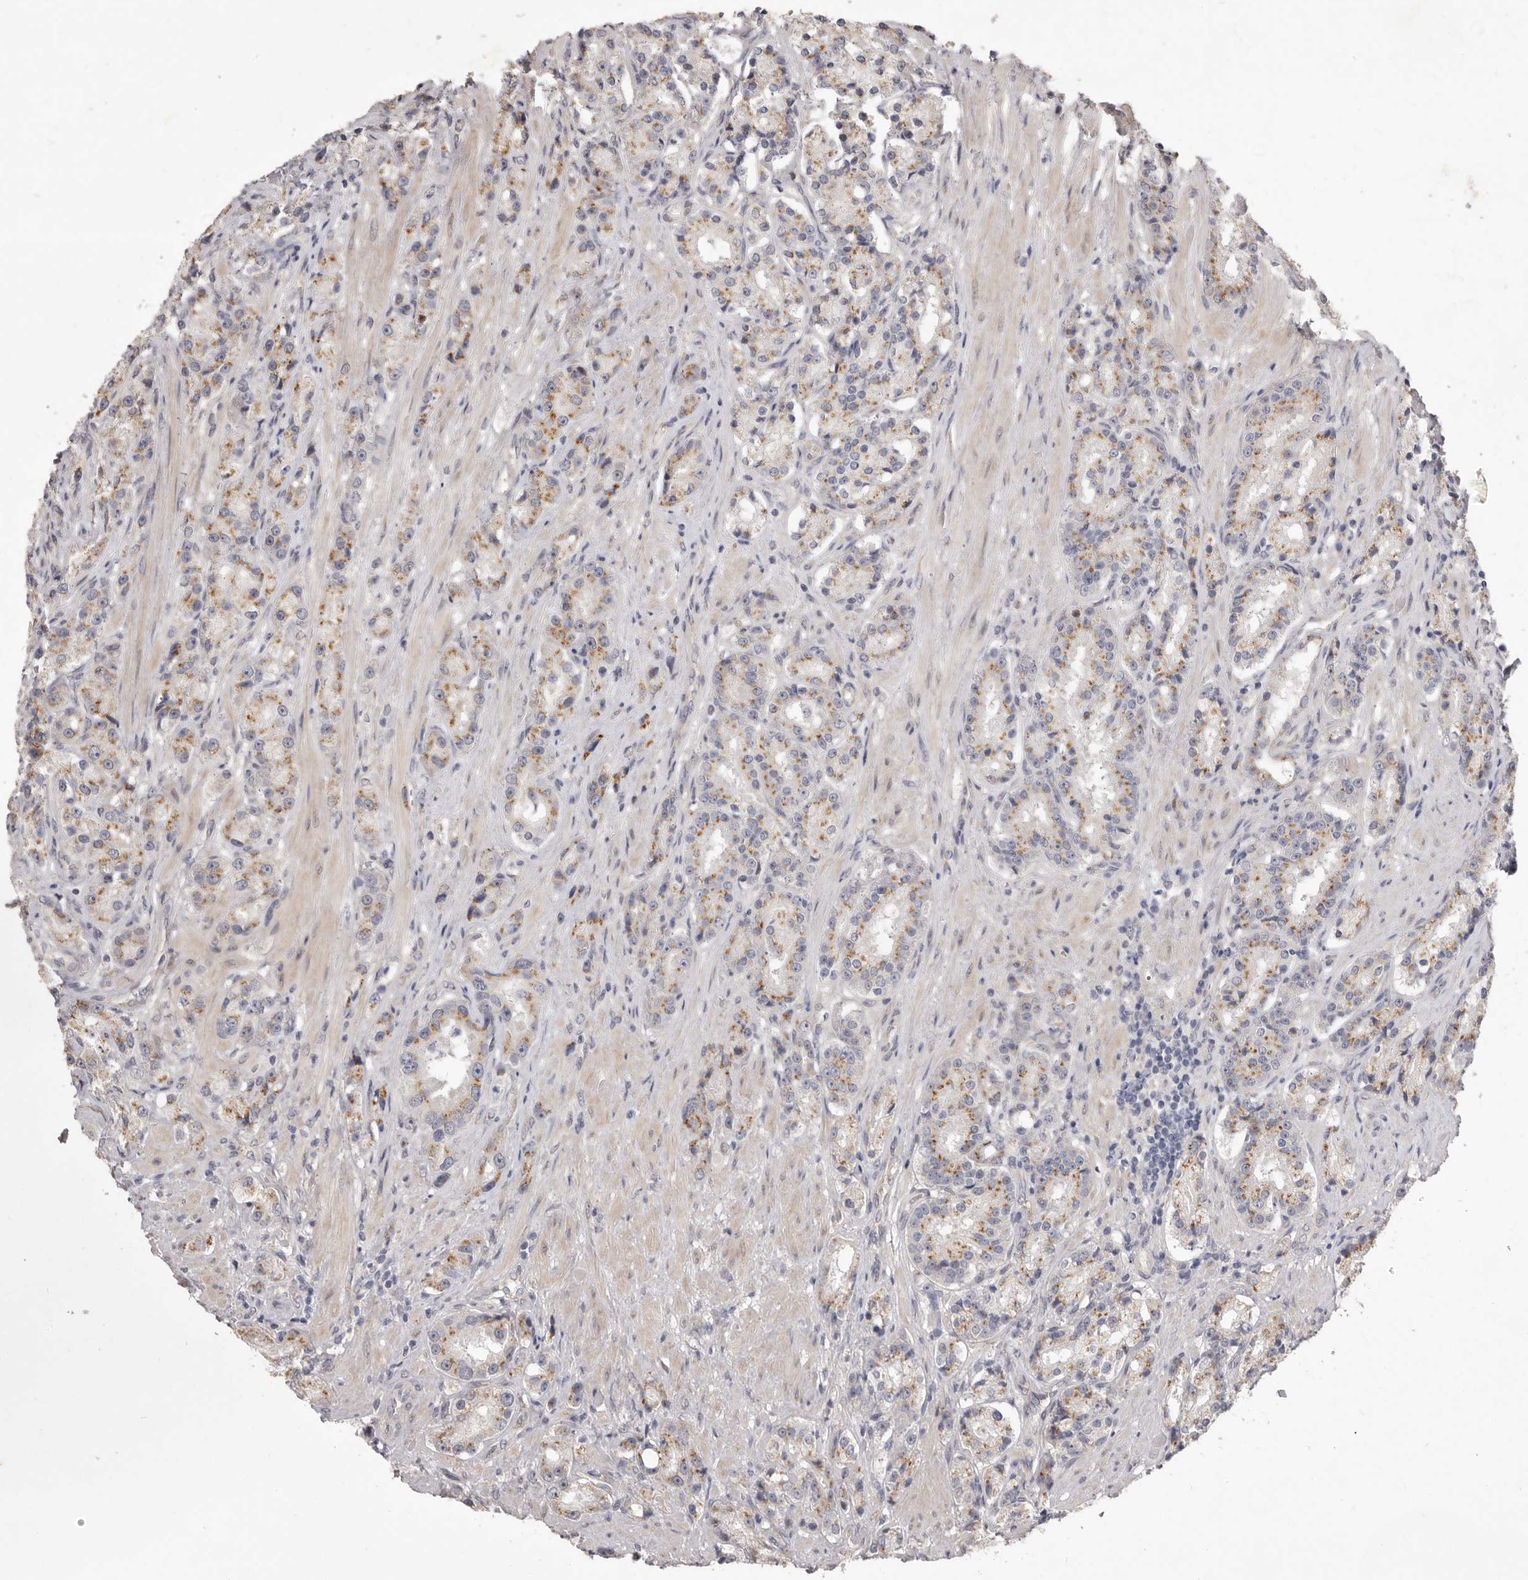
{"staining": {"intensity": "moderate", "quantity": ">75%", "location": "cytoplasmic/membranous"}, "tissue": "prostate cancer", "cell_type": "Tumor cells", "image_type": "cancer", "snomed": [{"axis": "morphology", "description": "Adenocarcinoma, High grade"}, {"axis": "topography", "description": "Prostate"}], "caption": "Protein positivity by immunohistochemistry (IHC) reveals moderate cytoplasmic/membranous expression in approximately >75% of tumor cells in prostate high-grade adenocarcinoma.", "gene": "TBC1D8B", "patient": {"sex": "male", "age": 60}}